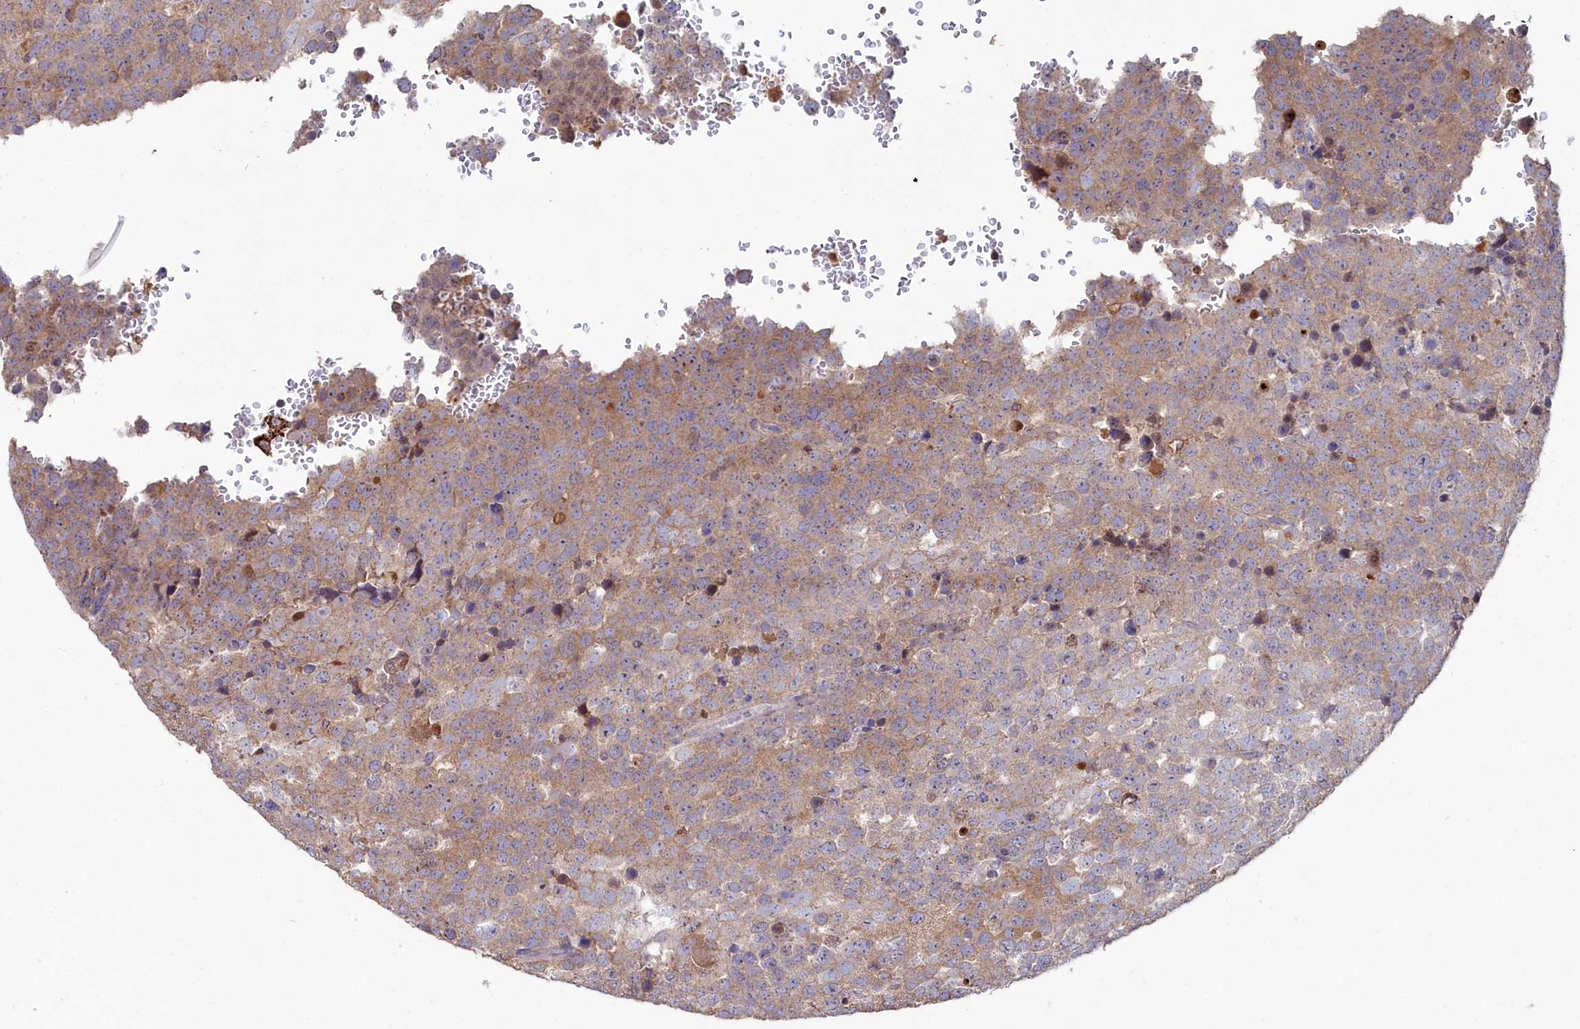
{"staining": {"intensity": "weak", "quantity": "25%-75%", "location": "cytoplasmic/membranous"}, "tissue": "testis cancer", "cell_type": "Tumor cells", "image_type": "cancer", "snomed": [{"axis": "morphology", "description": "Seminoma, NOS"}, {"axis": "topography", "description": "Testis"}], "caption": "Immunohistochemistry (IHC) (DAB (3,3'-diaminobenzidine)) staining of human testis cancer (seminoma) shows weak cytoplasmic/membranous protein expression in approximately 25%-75% of tumor cells.", "gene": "AMBRA1", "patient": {"sex": "male", "age": 71}}